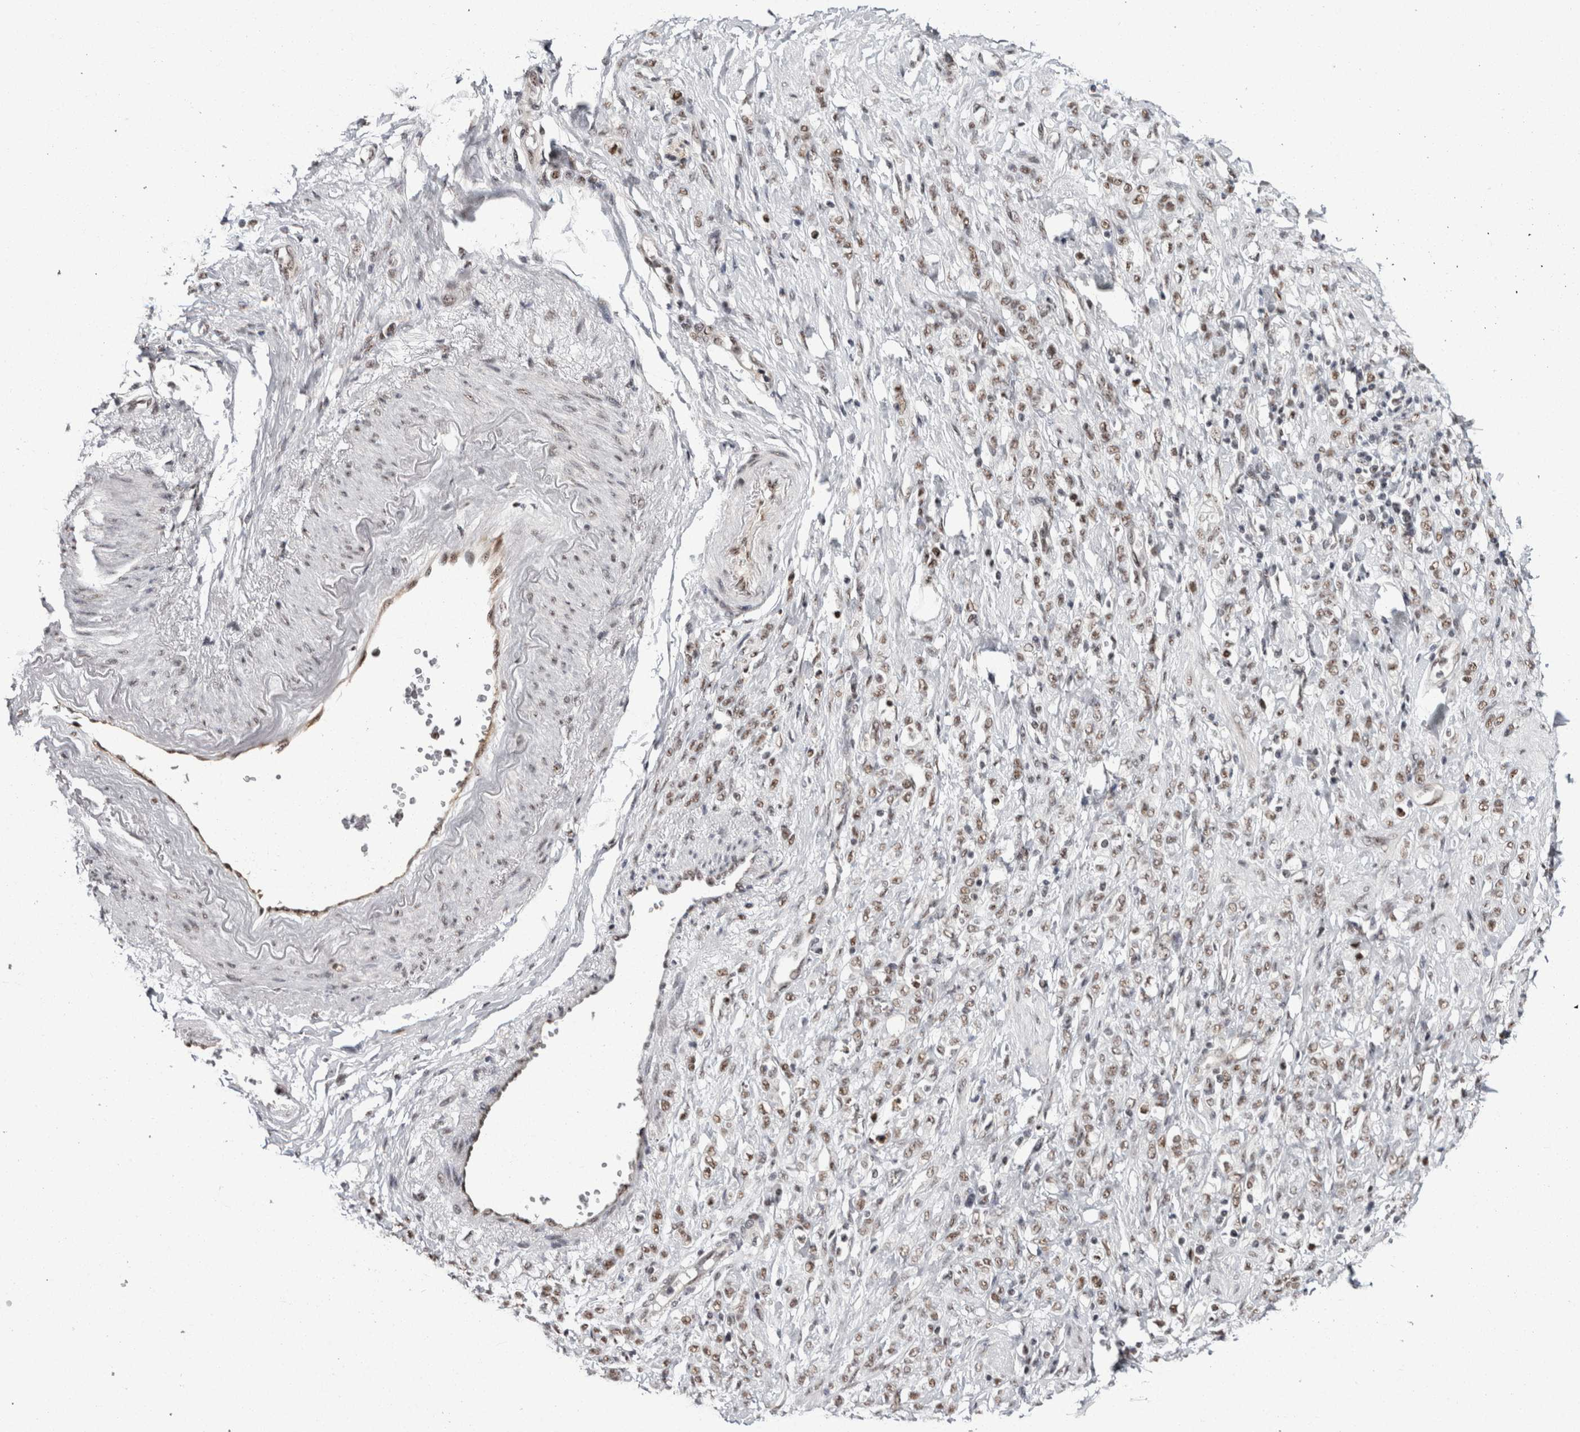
{"staining": {"intensity": "weak", "quantity": ">75%", "location": "nuclear"}, "tissue": "stomach cancer", "cell_type": "Tumor cells", "image_type": "cancer", "snomed": [{"axis": "morphology", "description": "Adenocarcinoma, NOS"}, {"axis": "topography", "description": "Stomach"}], "caption": "Immunohistochemistry of stomach cancer (adenocarcinoma) displays low levels of weak nuclear positivity in about >75% of tumor cells.", "gene": "MKNK1", "patient": {"sex": "male", "age": 82}}